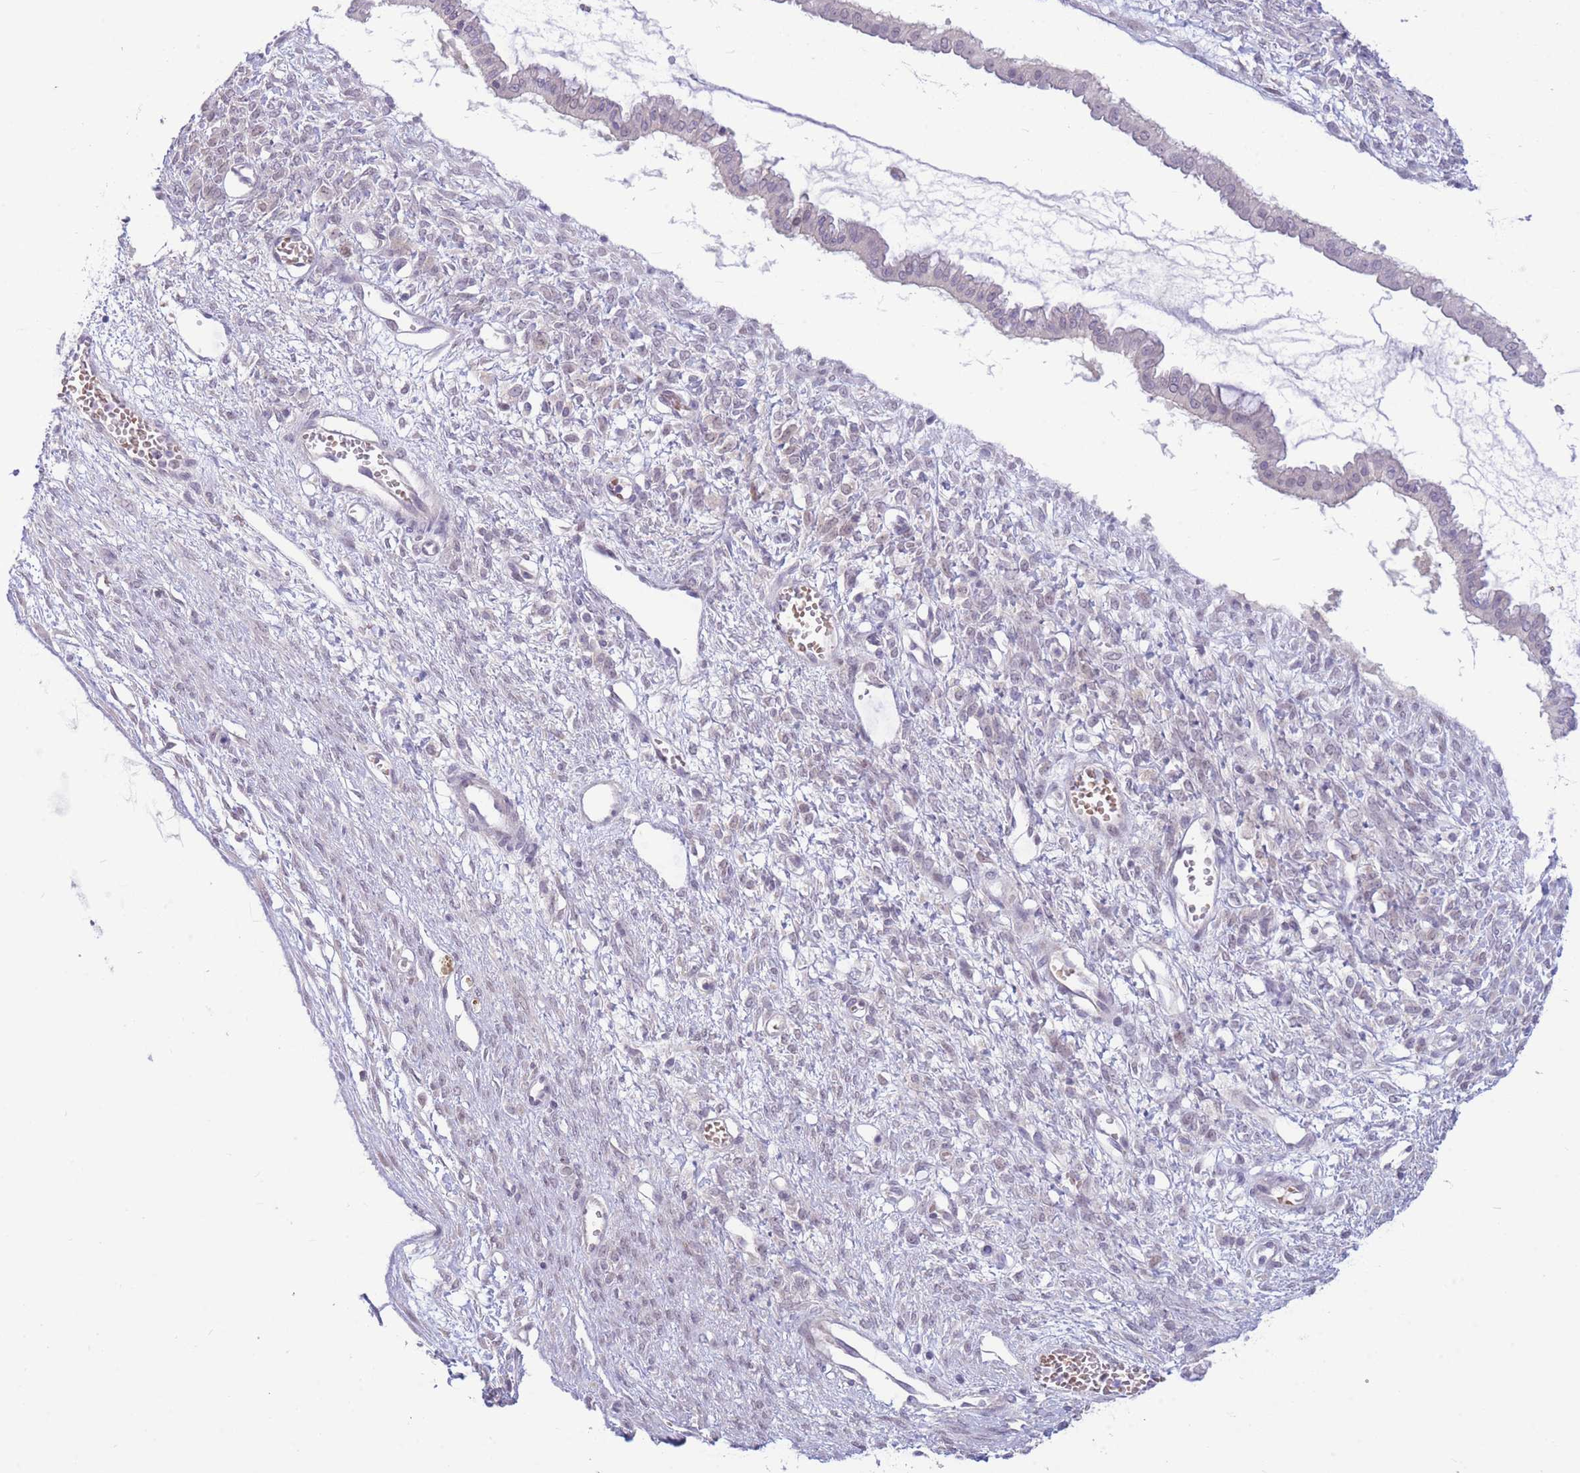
{"staining": {"intensity": "weak", "quantity": "<25%", "location": "nuclear"}, "tissue": "ovarian cancer", "cell_type": "Tumor cells", "image_type": "cancer", "snomed": [{"axis": "morphology", "description": "Cystadenocarcinoma, mucinous, NOS"}, {"axis": "topography", "description": "Ovary"}], "caption": "There is no significant expression in tumor cells of mucinous cystadenocarcinoma (ovarian).", "gene": "FBXO46", "patient": {"sex": "female", "age": 73}}